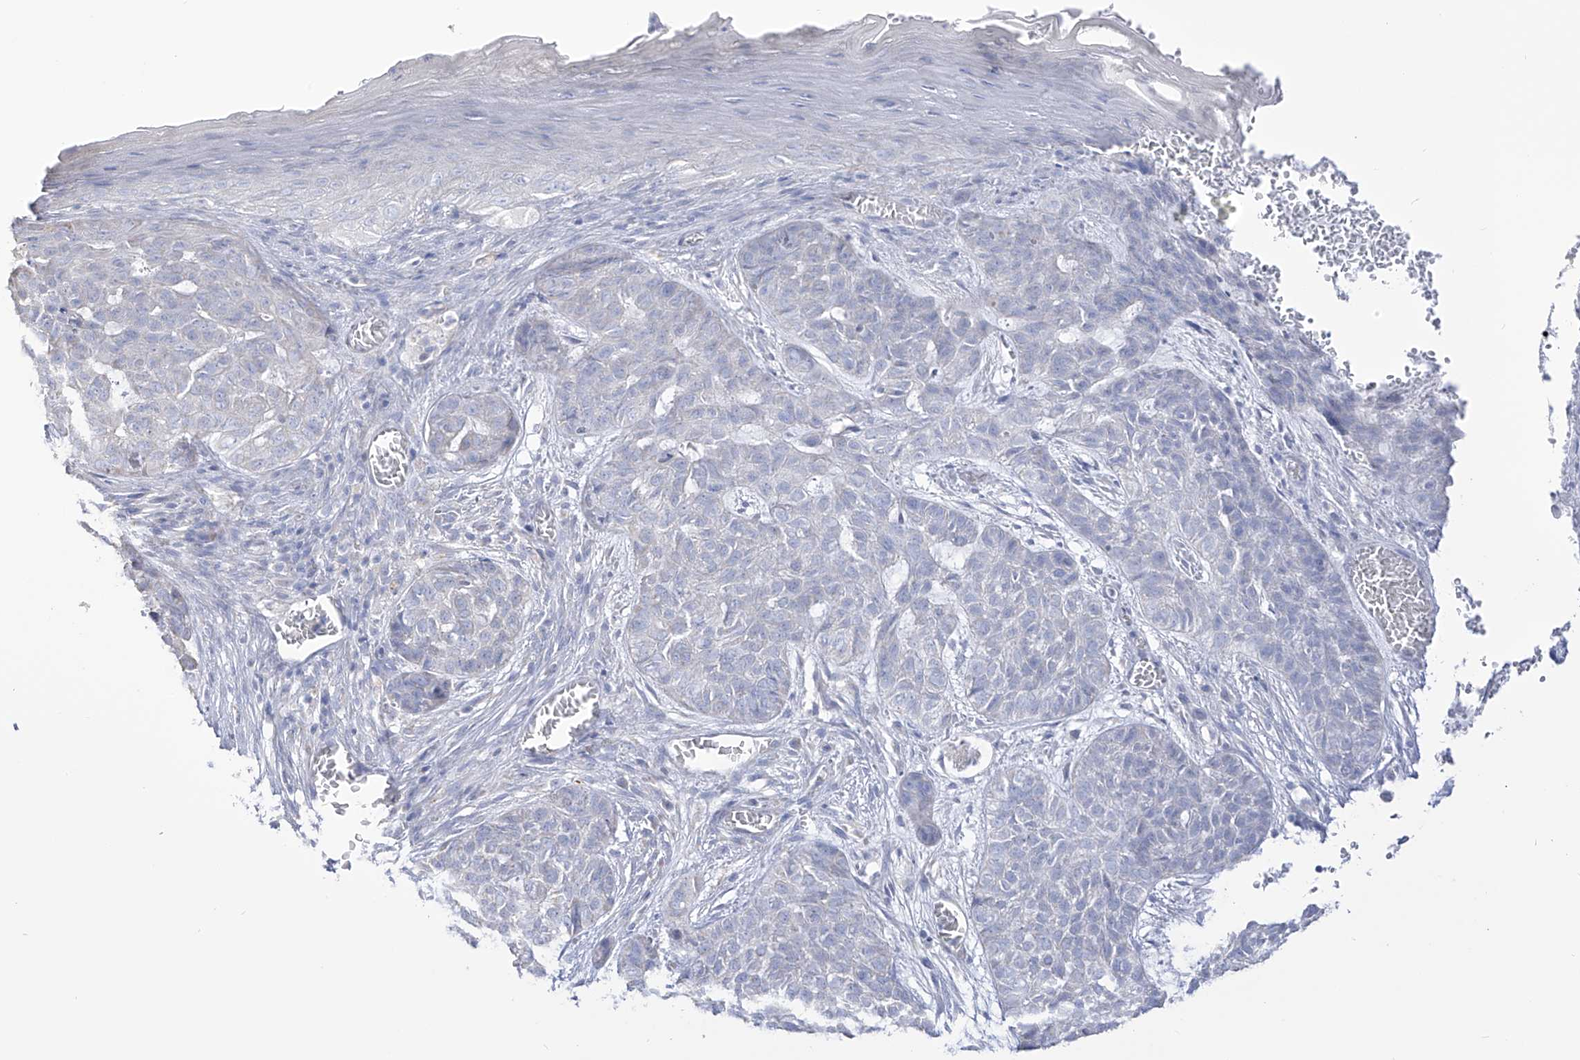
{"staining": {"intensity": "negative", "quantity": "none", "location": "none"}, "tissue": "skin cancer", "cell_type": "Tumor cells", "image_type": "cancer", "snomed": [{"axis": "morphology", "description": "Basal cell carcinoma"}, {"axis": "topography", "description": "Skin"}], "caption": "The image shows no staining of tumor cells in skin basal cell carcinoma.", "gene": "RCHY1", "patient": {"sex": "female", "age": 64}}